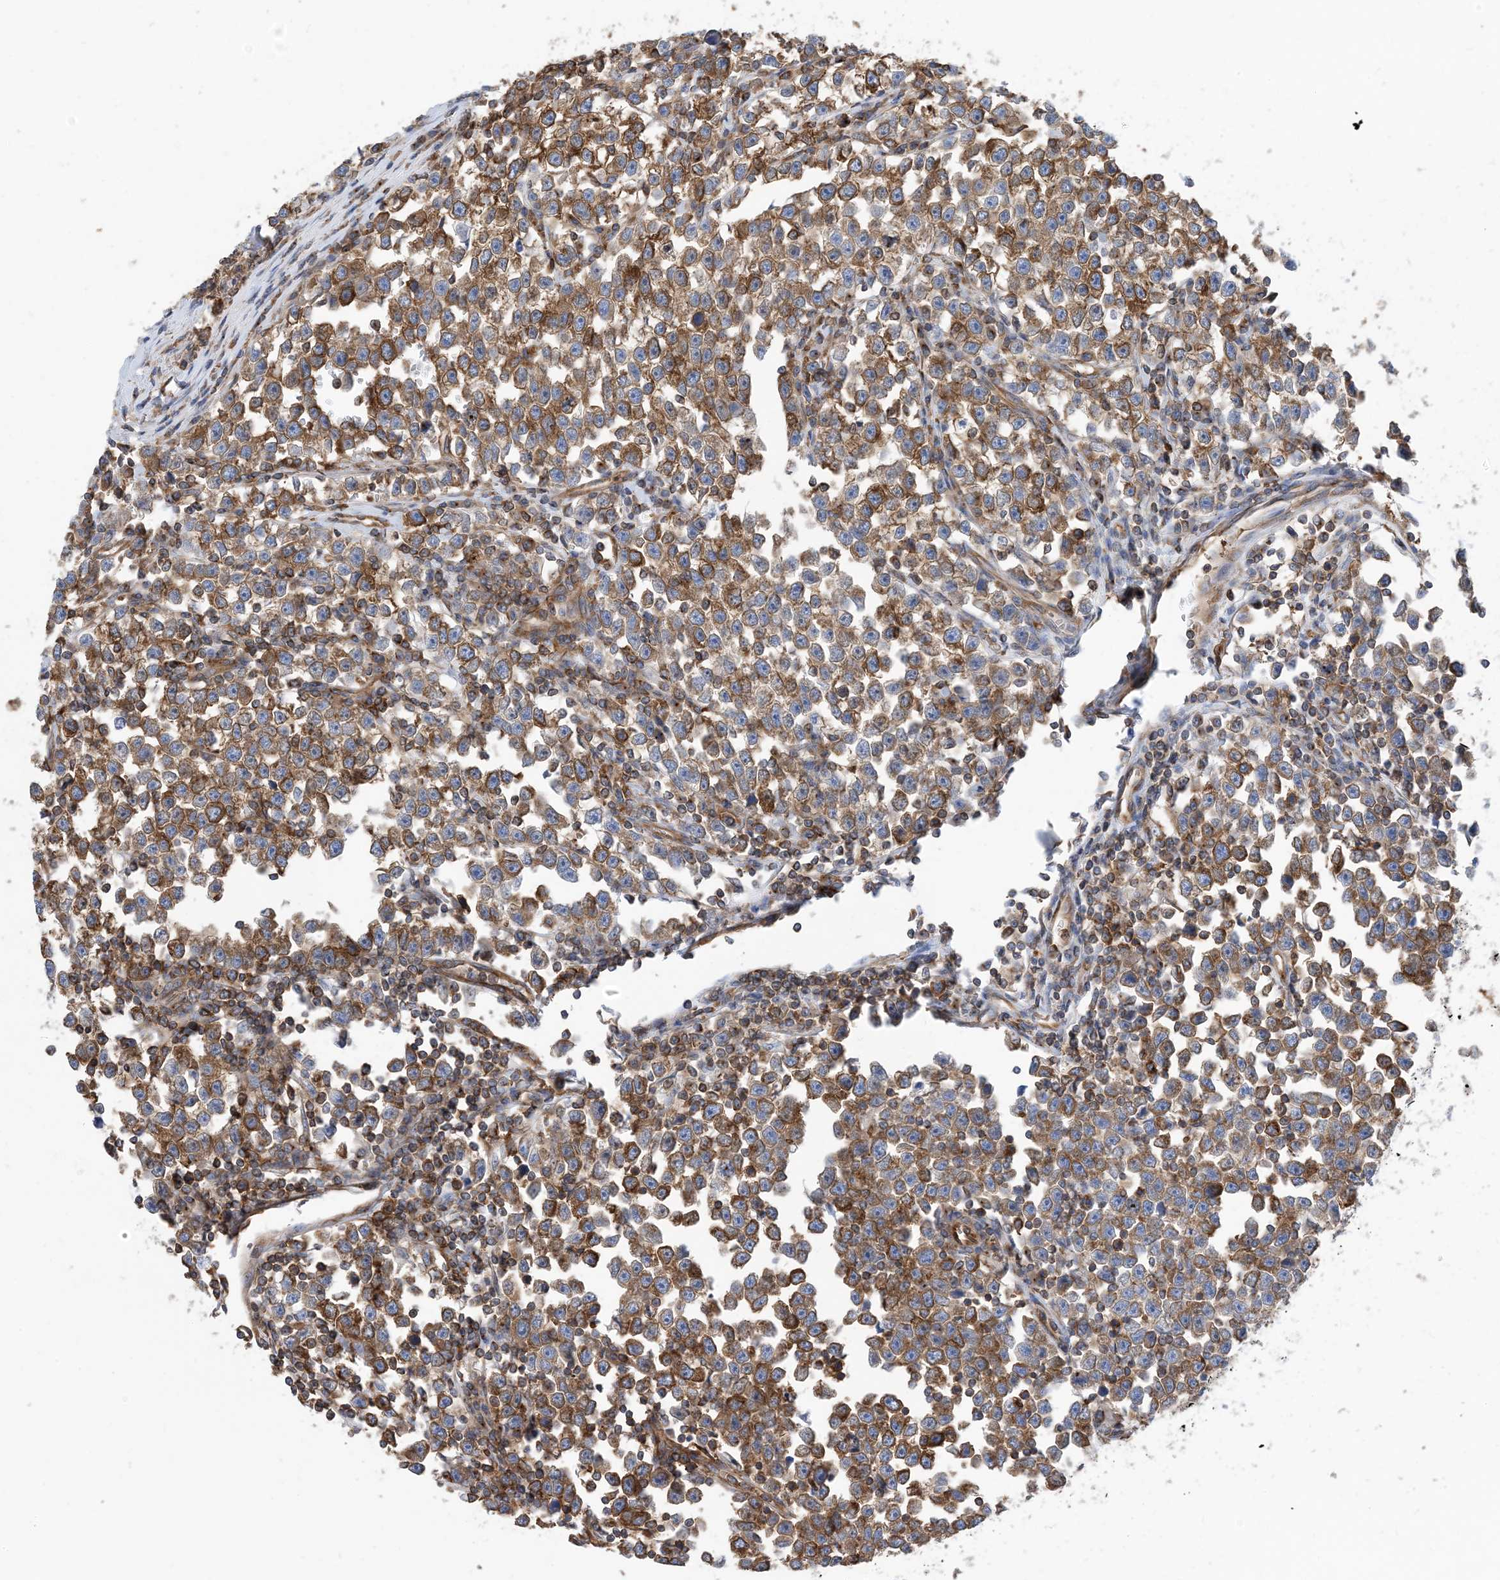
{"staining": {"intensity": "moderate", "quantity": ">75%", "location": "cytoplasmic/membranous"}, "tissue": "testis cancer", "cell_type": "Tumor cells", "image_type": "cancer", "snomed": [{"axis": "morphology", "description": "Normal tissue, NOS"}, {"axis": "morphology", "description": "Seminoma, NOS"}, {"axis": "topography", "description": "Testis"}], "caption": "Seminoma (testis) stained for a protein exhibits moderate cytoplasmic/membranous positivity in tumor cells.", "gene": "DYNC1LI1", "patient": {"sex": "male", "age": 43}}